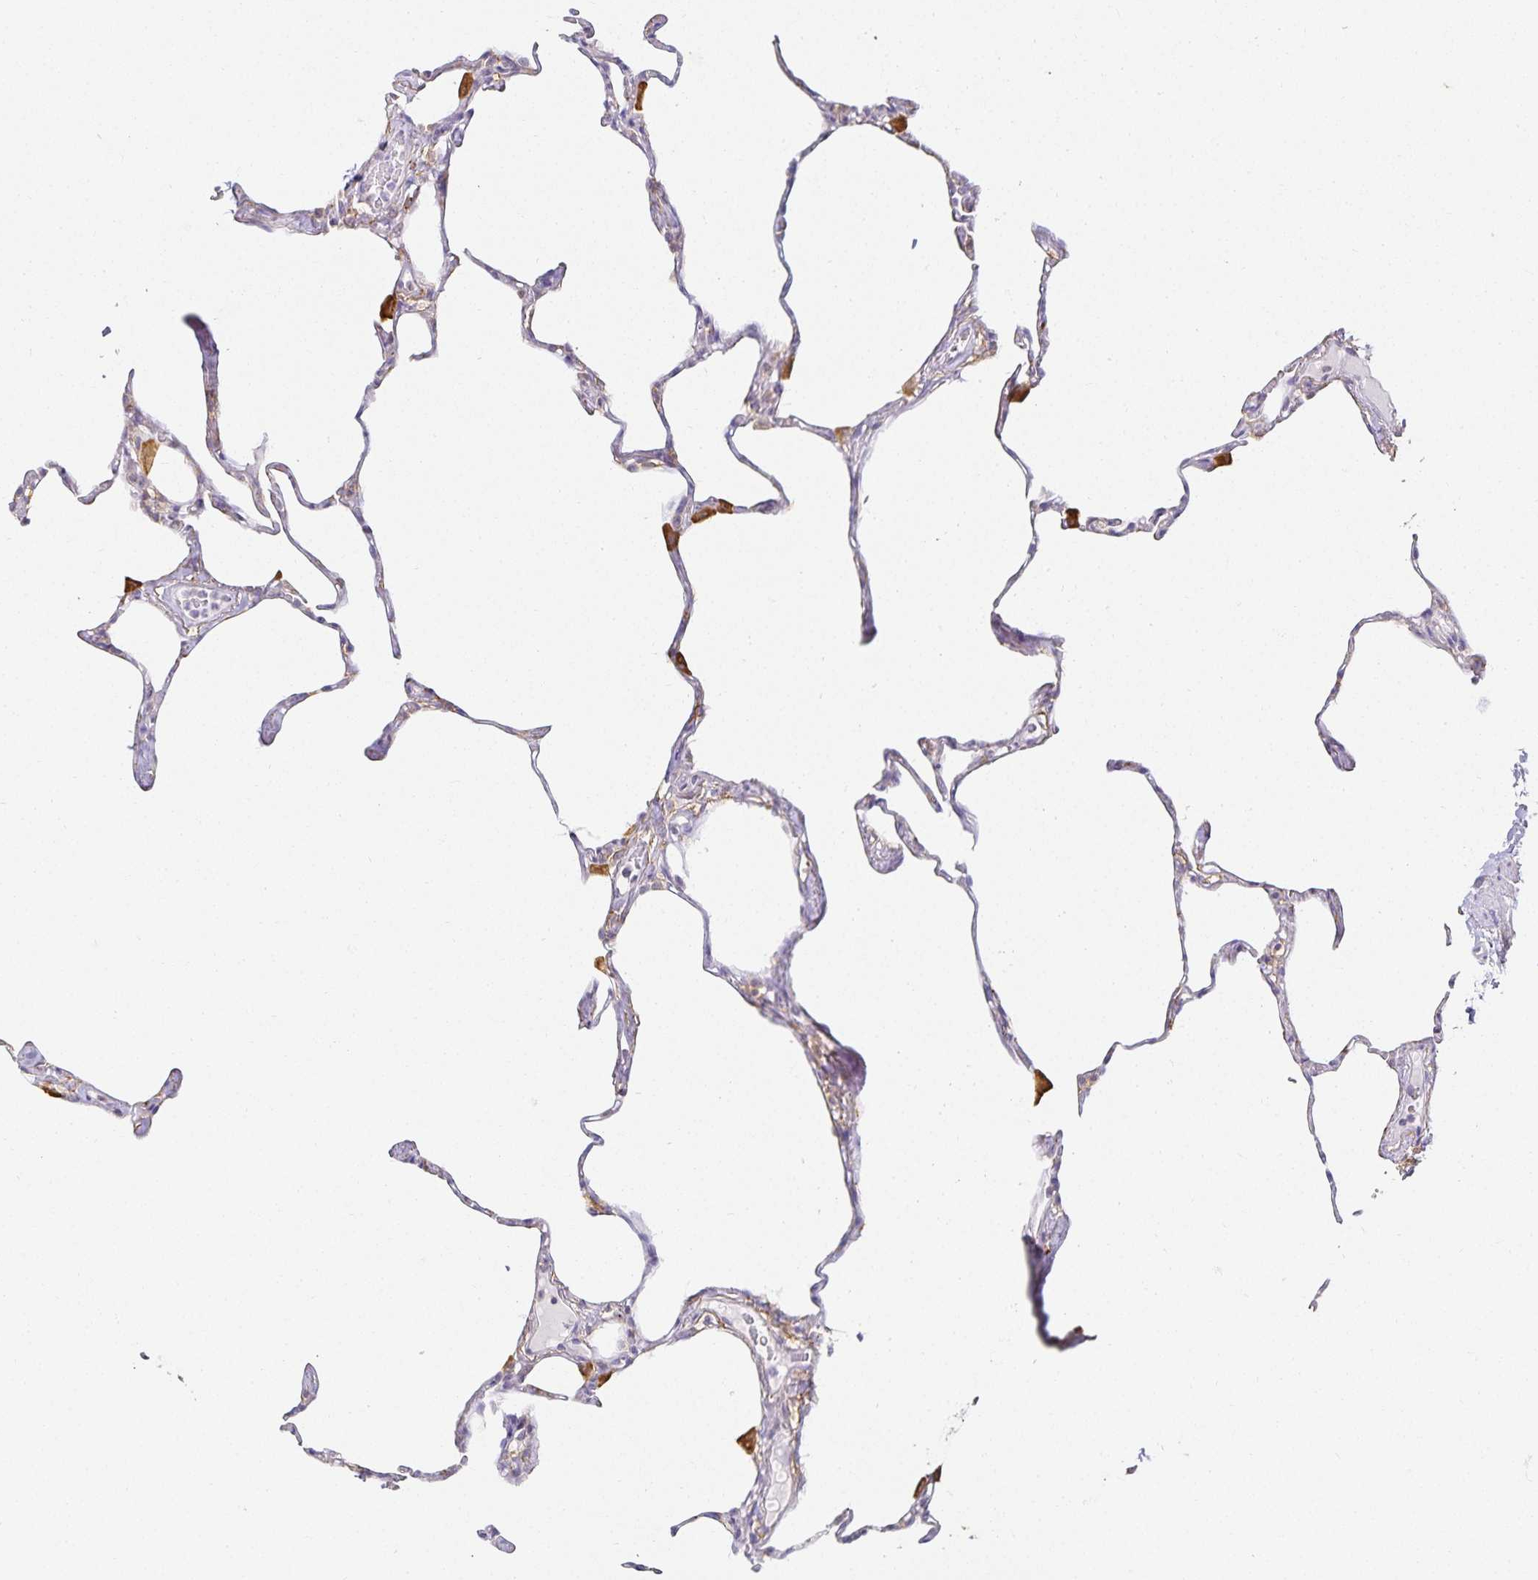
{"staining": {"intensity": "negative", "quantity": "none", "location": "none"}, "tissue": "lung", "cell_type": "Alveolar cells", "image_type": "normal", "snomed": [{"axis": "morphology", "description": "Normal tissue, NOS"}, {"axis": "topography", "description": "Lung"}], "caption": "Immunohistochemistry micrograph of unremarkable lung: lung stained with DAB reveals no significant protein staining in alveolar cells. (Stains: DAB (3,3'-diaminobenzidine) immunohistochemistry with hematoxylin counter stain, Microscopy: brightfield microscopy at high magnification).", "gene": "GP2", "patient": {"sex": "male", "age": 65}}